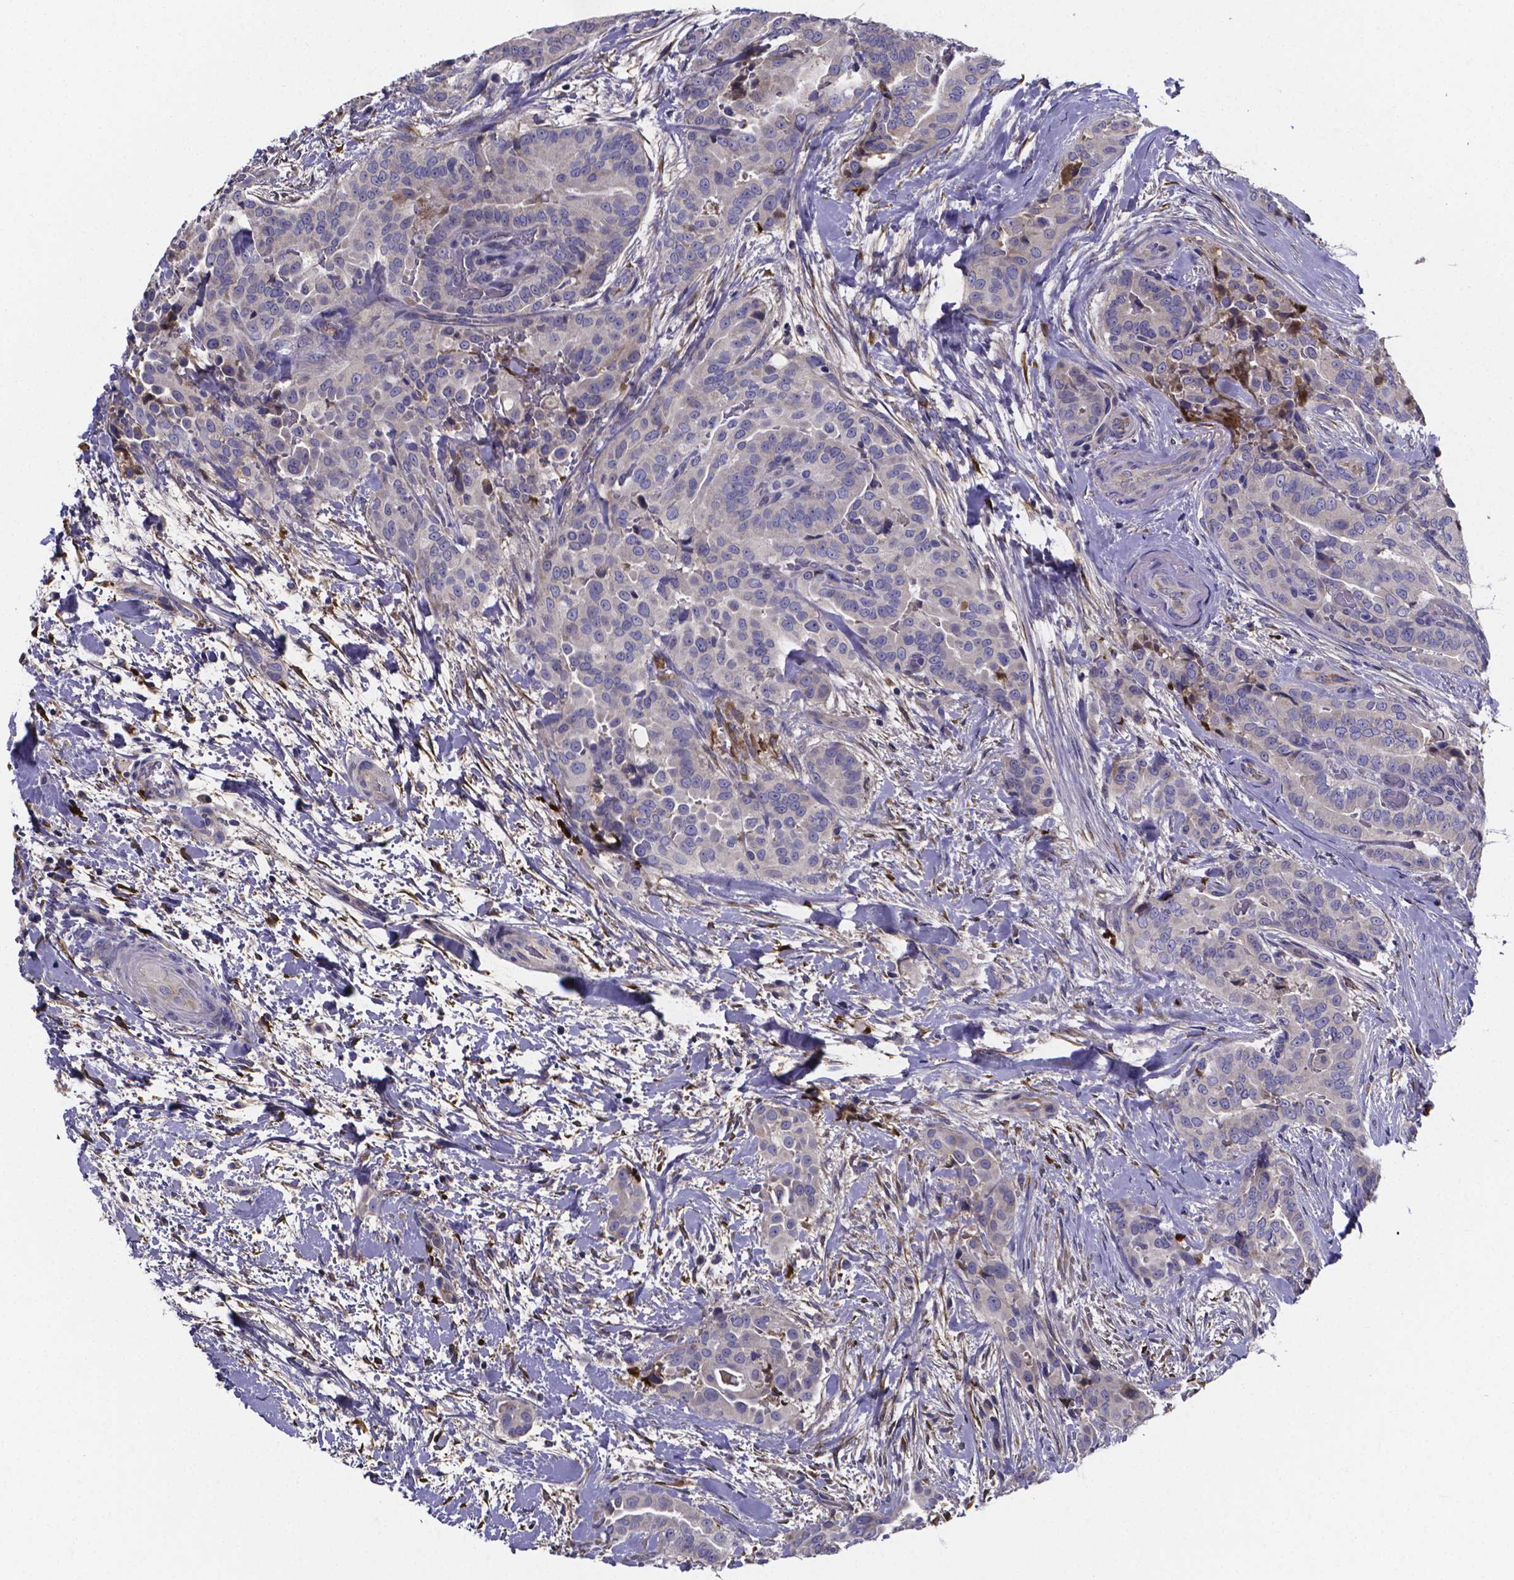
{"staining": {"intensity": "negative", "quantity": "none", "location": "none"}, "tissue": "thyroid cancer", "cell_type": "Tumor cells", "image_type": "cancer", "snomed": [{"axis": "morphology", "description": "Papillary adenocarcinoma, NOS"}, {"axis": "topography", "description": "Thyroid gland"}], "caption": "This image is of thyroid cancer (papillary adenocarcinoma) stained with IHC to label a protein in brown with the nuclei are counter-stained blue. There is no positivity in tumor cells.", "gene": "SFRP4", "patient": {"sex": "male", "age": 61}}